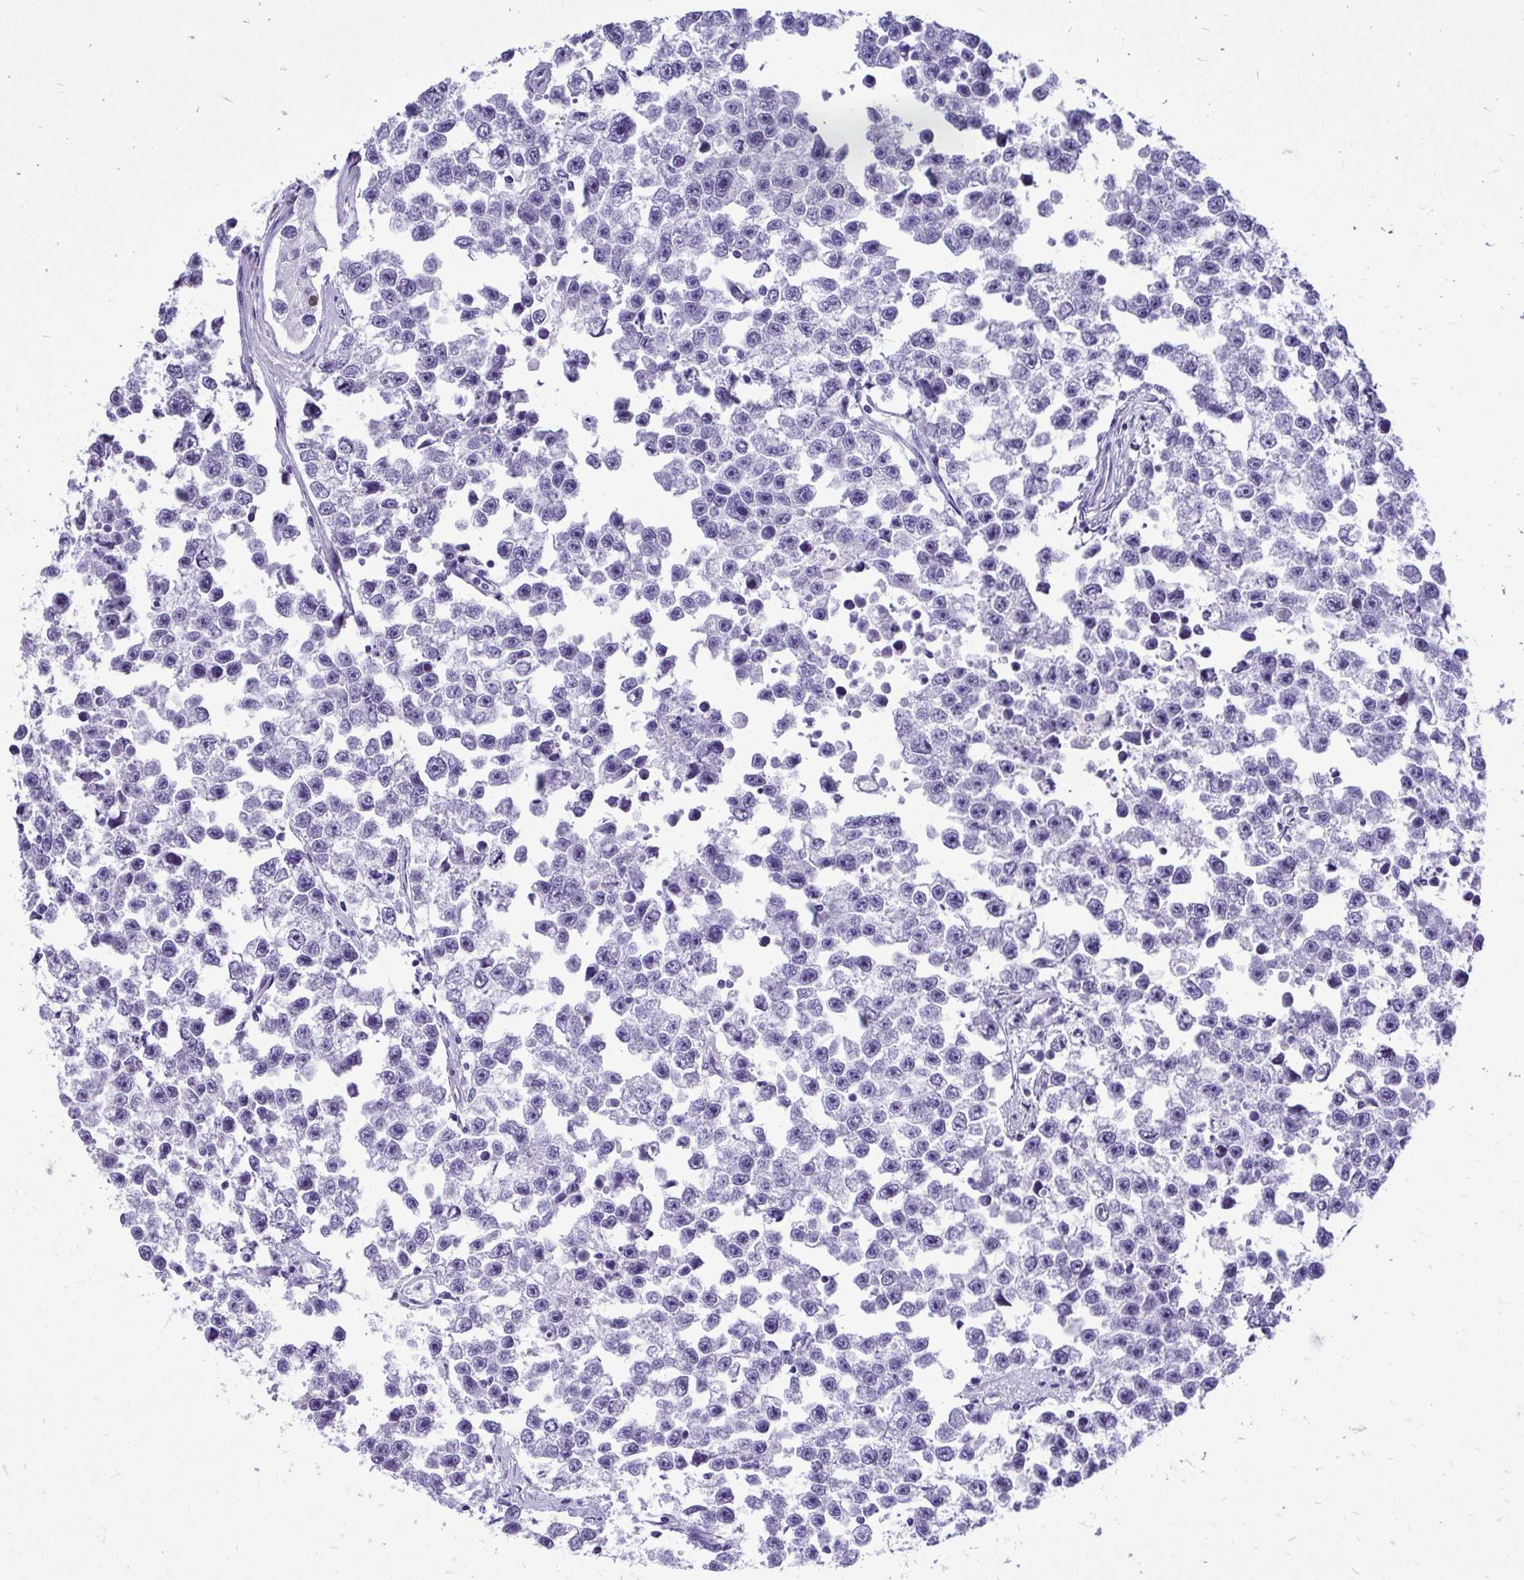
{"staining": {"intensity": "negative", "quantity": "none", "location": "none"}, "tissue": "testis cancer", "cell_type": "Tumor cells", "image_type": "cancer", "snomed": [{"axis": "morphology", "description": "Seminoma, NOS"}, {"axis": "topography", "description": "Testis"}], "caption": "Immunohistochemistry of human testis cancer (seminoma) demonstrates no expression in tumor cells.", "gene": "ZSWIM9", "patient": {"sex": "male", "age": 26}}